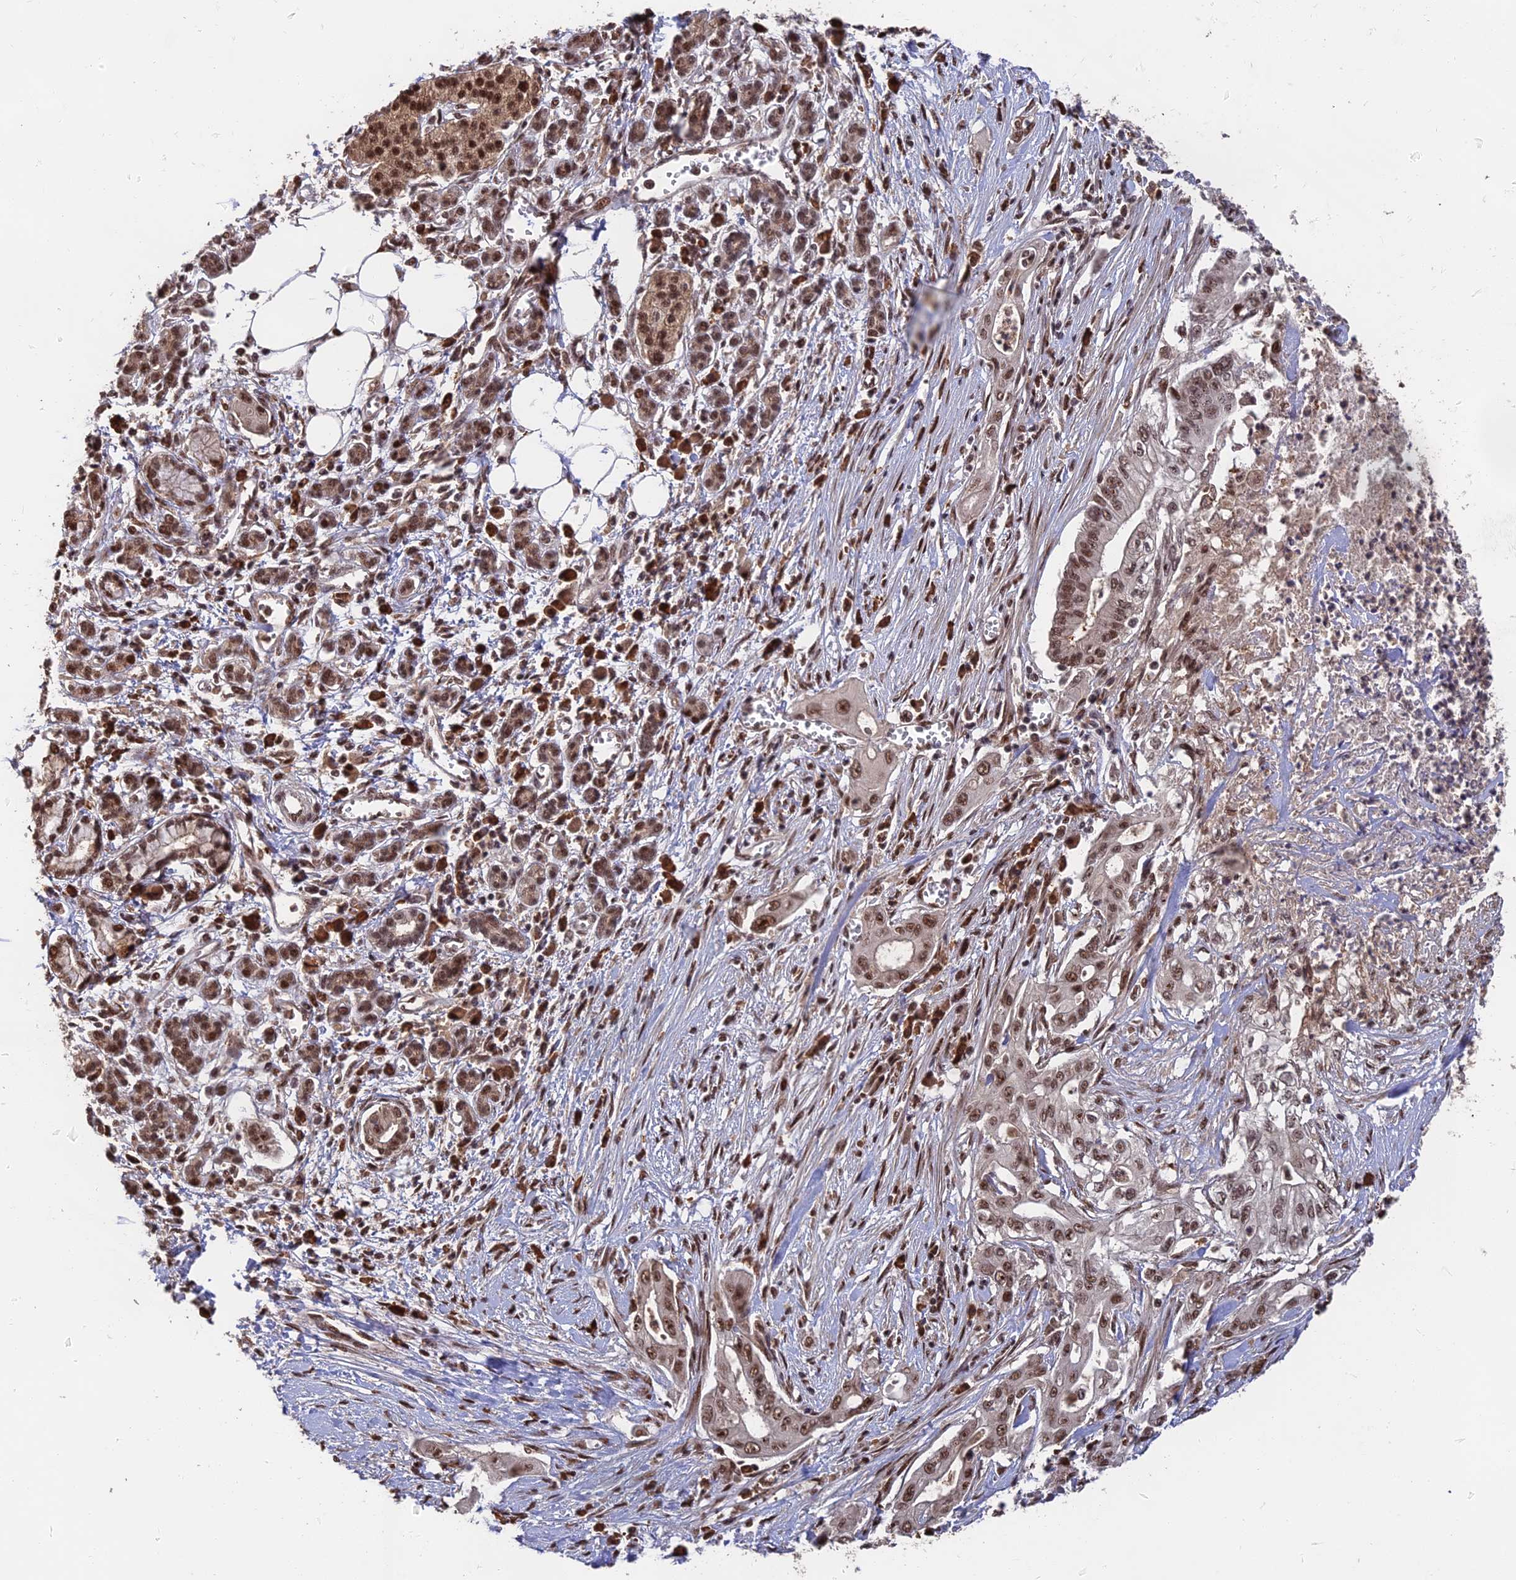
{"staining": {"intensity": "moderate", "quantity": ">75%", "location": "nuclear"}, "tissue": "pancreatic cancer", "cell_type": "Tumor cells", "image_type": "cancer", "snomed": [{"axis": "morphology", "description": "Adenocarcinoma, NOS"}, {"axis": "topography", "description": "Pancreas"}], "caption": "This is an image of immunohistochemistry staining of pancreatic cancer (adenocarcinoma), which shows moderate staining in the nuclear of tumor cells.", "gene": "OSBPL1A", "patient": {"sex": "male", "age": 58}}